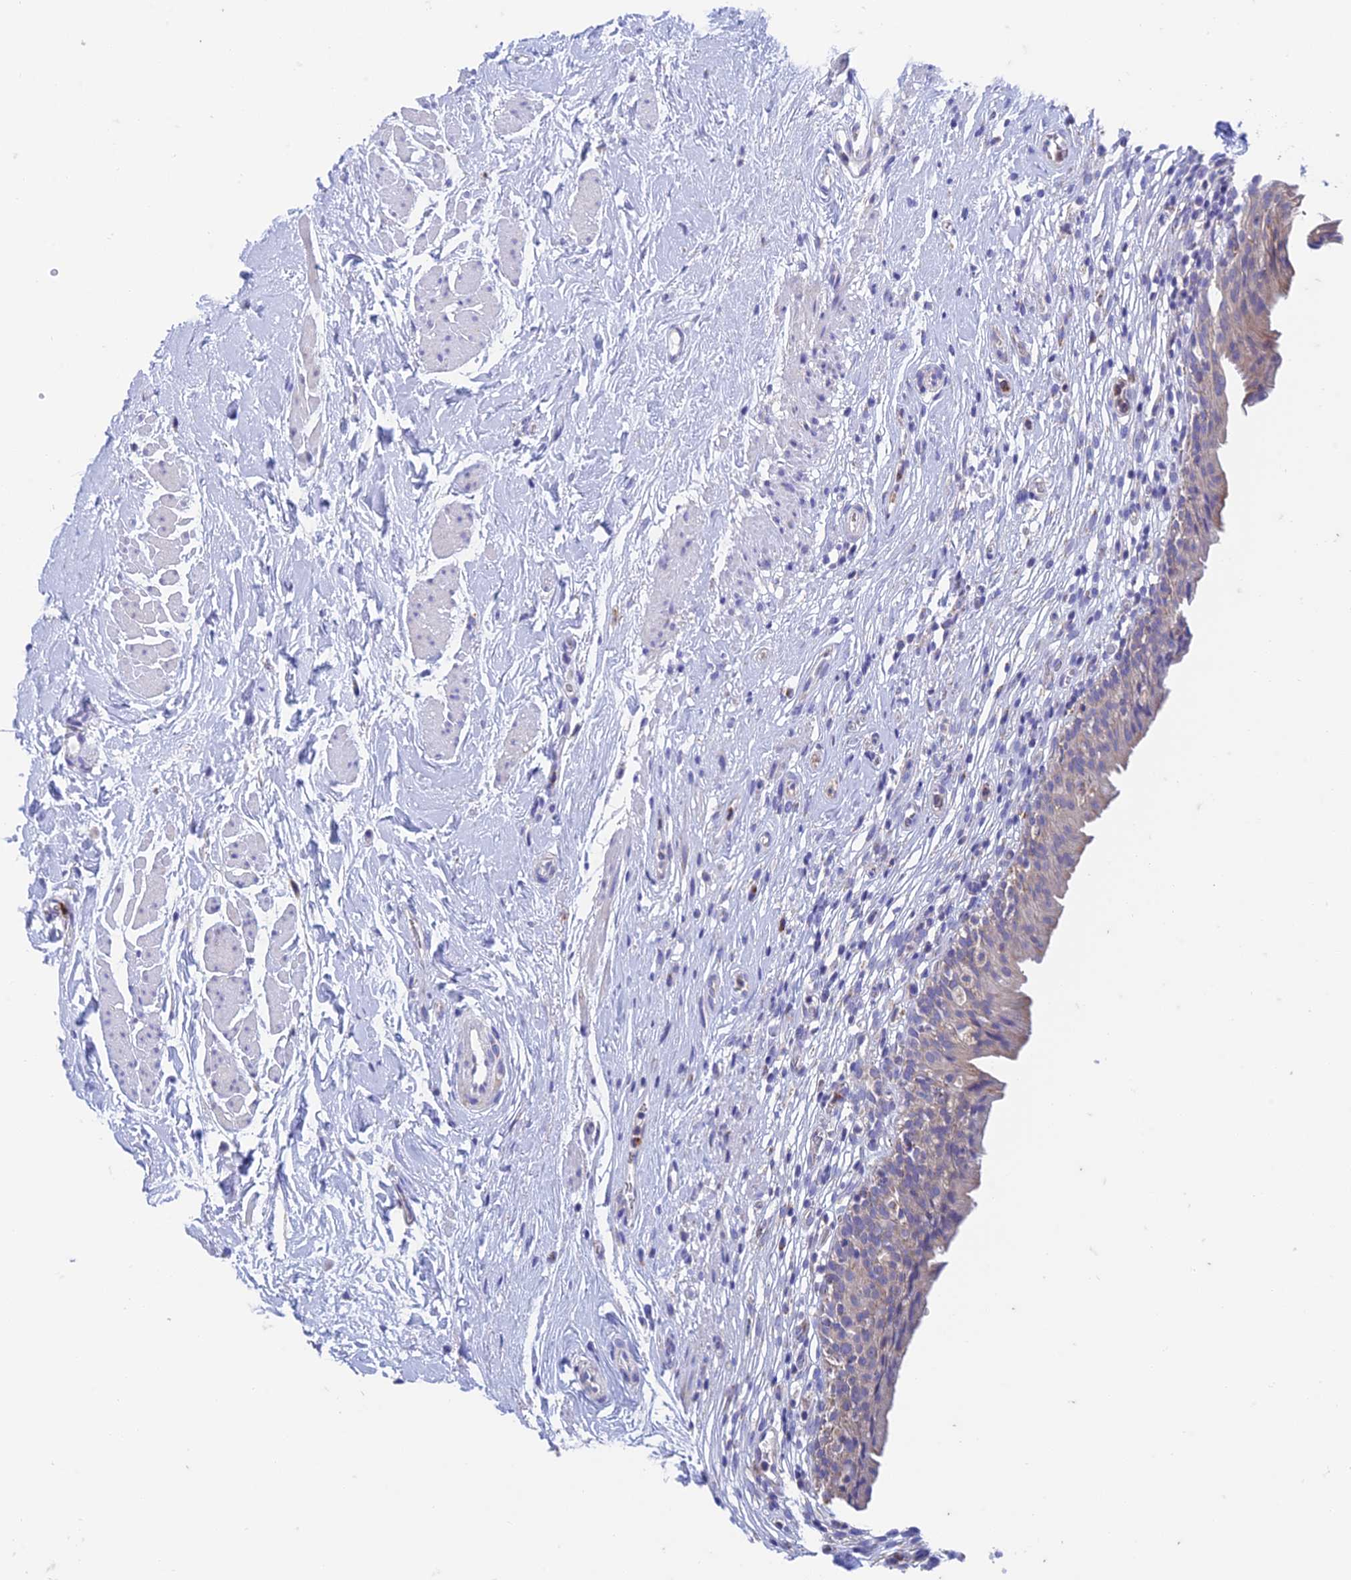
{"staining": {"intensity": "weak", "quantity": "25%-75%", "location": "cytoplasmic/membranous"}, "tissue": "urinary bladder", "cell_type": "Urothelial cells", "image_type": "normal", "snomed": [{"axis": "morphology", "description": "Normal tissue, NOS"}, {"axis": "morphology", "description": "Inflammation, NOS"}, {"axis": "topography", "description": "Urinary bladder"}], "caption": "The image displays staining of unremarkable urinary bladder, revealing weak cytoplasmic/membranous protein positivity (brown color) within urothelial cells.", "gene": "ZNF181", "patient": {"sex": "male", "age": 63}}